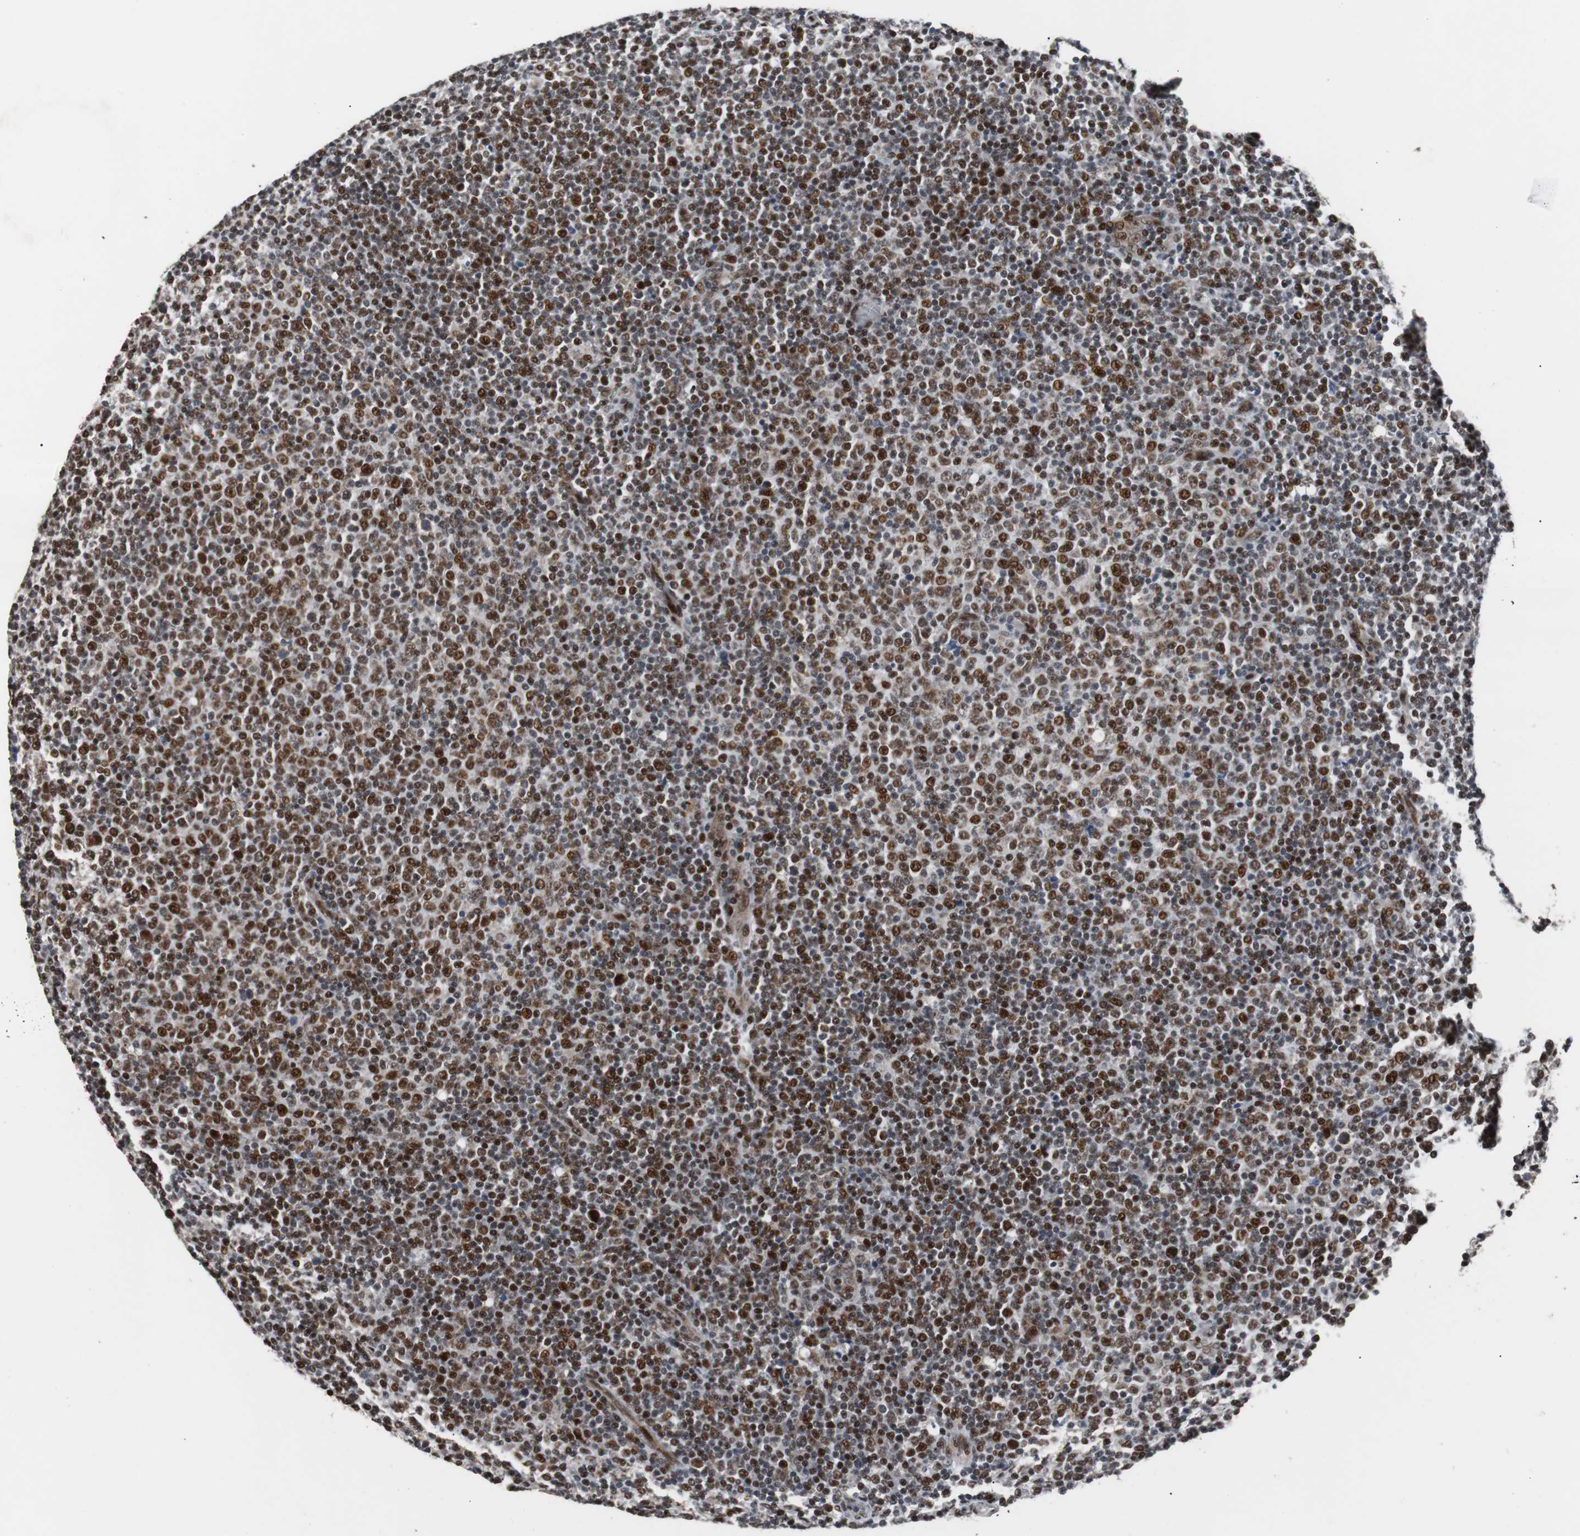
{"staining": {"intensity": "strong", "quantity": ">75%", "location": "nuclear"}, "tissue": "lymphoma", "cell_type": "Tumor cells", "image_type": "cancer", "snomed": [{"axis": "morphology", "description": "Malignant lymphoma, non-Hodgkin's type, Low grade"}, {"axis": "topography", "description": "Lymph node"}], "caption": "Lymphoma tissue displays strong nuclear expression in about >75% of tumor cells, visualized by immunohistochemistry.", "gene": "NBL1", "patient": {"sex": "male", "age": 70}}